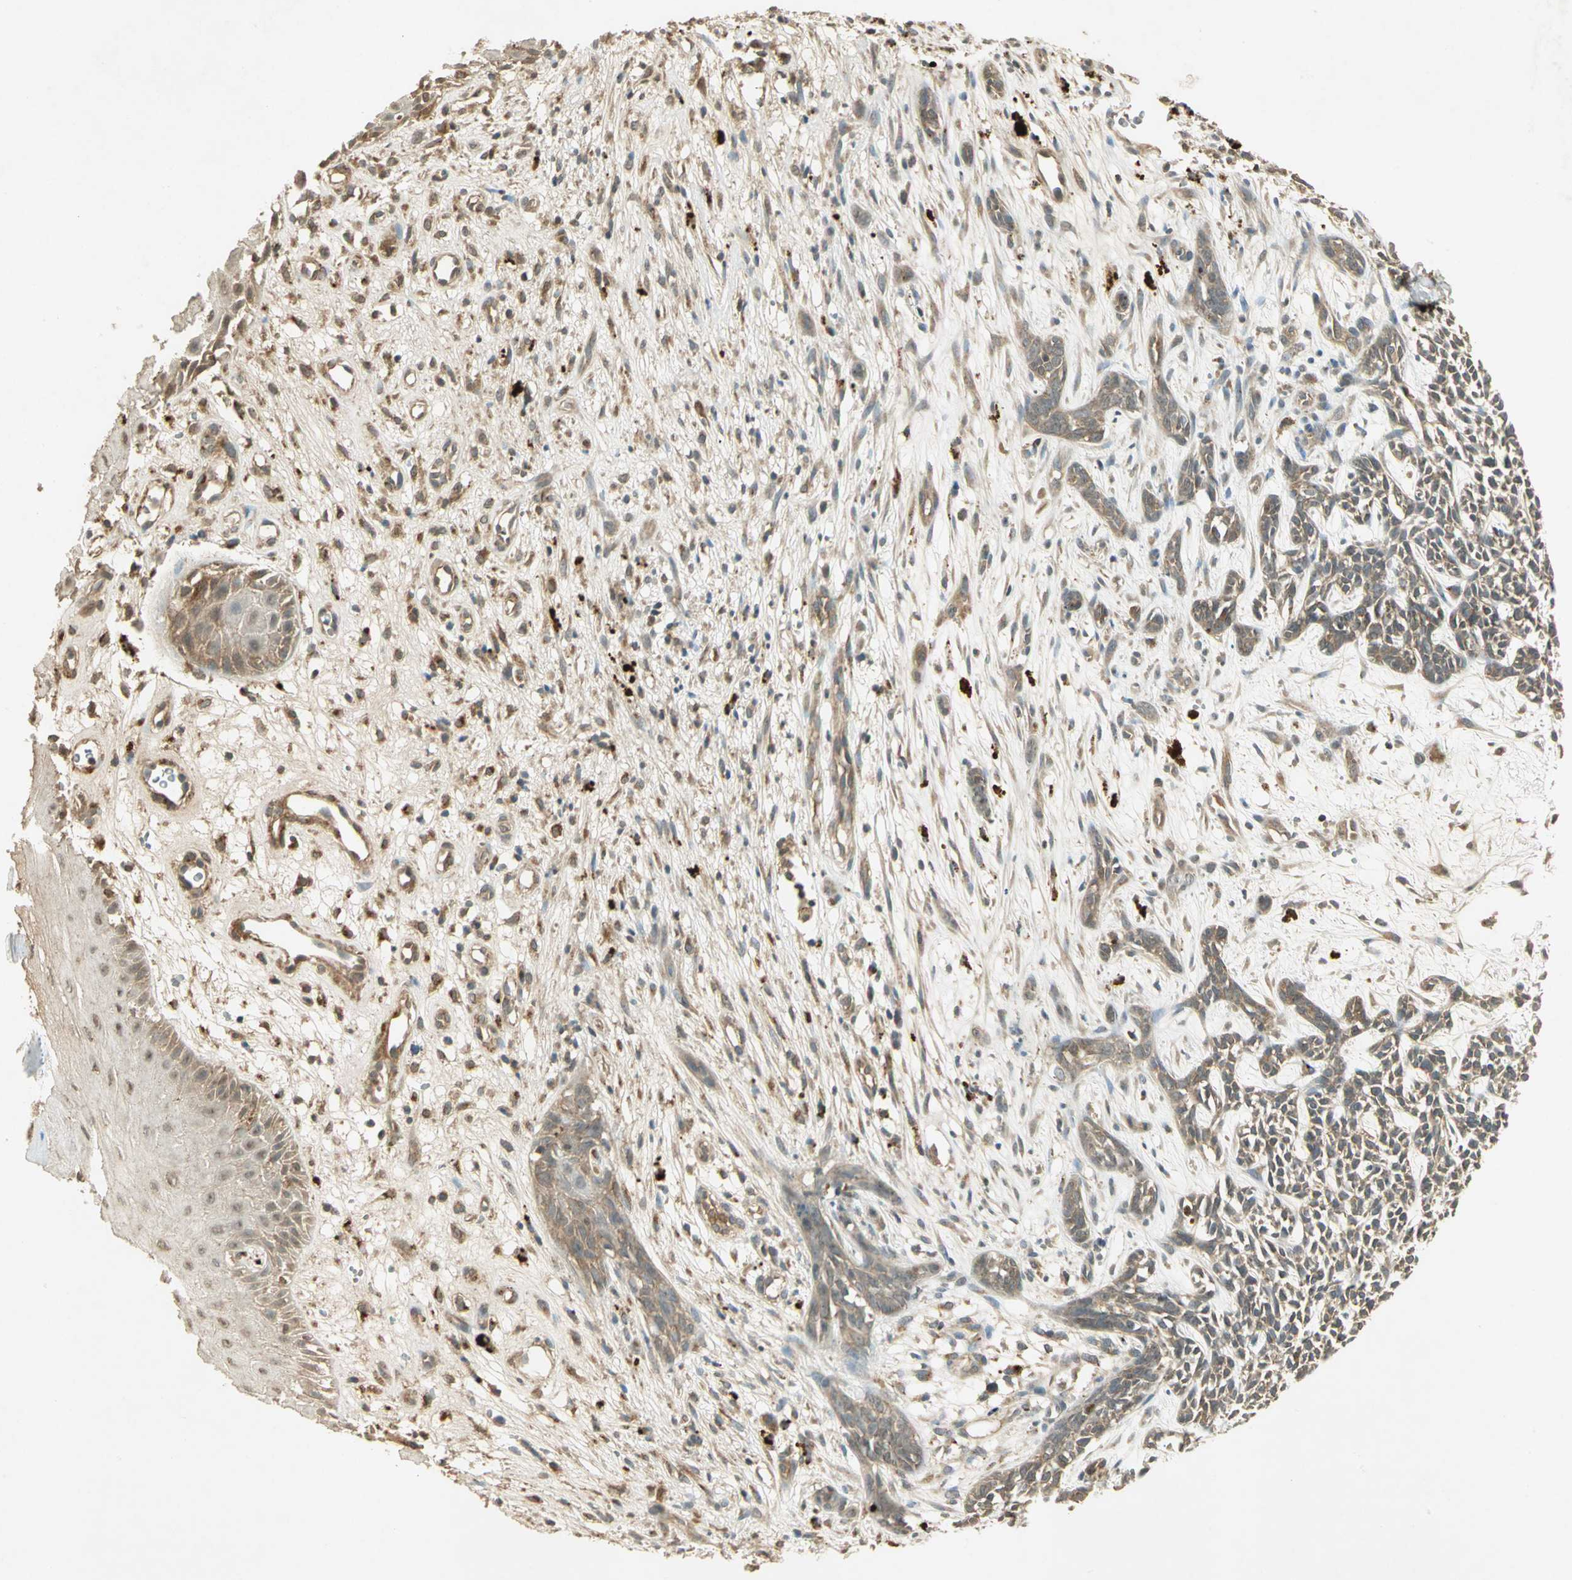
{"staining": {"intensity": "moderate", "quantity": ">75%", "location": "cytoplasmic/membranous"}, "tissue": "skin cancer", "cell_type": "Tumor cells", "image_type": "cancer", "snomed": [{"axis": "morphology", "description": "Basal cell carcinoma"}, {"axis": "topography", "description": "Skin"}], "caption": "Moderate cytoplasmic/membranous protein positivity is appreciated in approximately >75% of tumor cells in basal cell carcinoma (skin).", "gene": "KEAP1", "patient": {"sex": "female", "age": 84}}